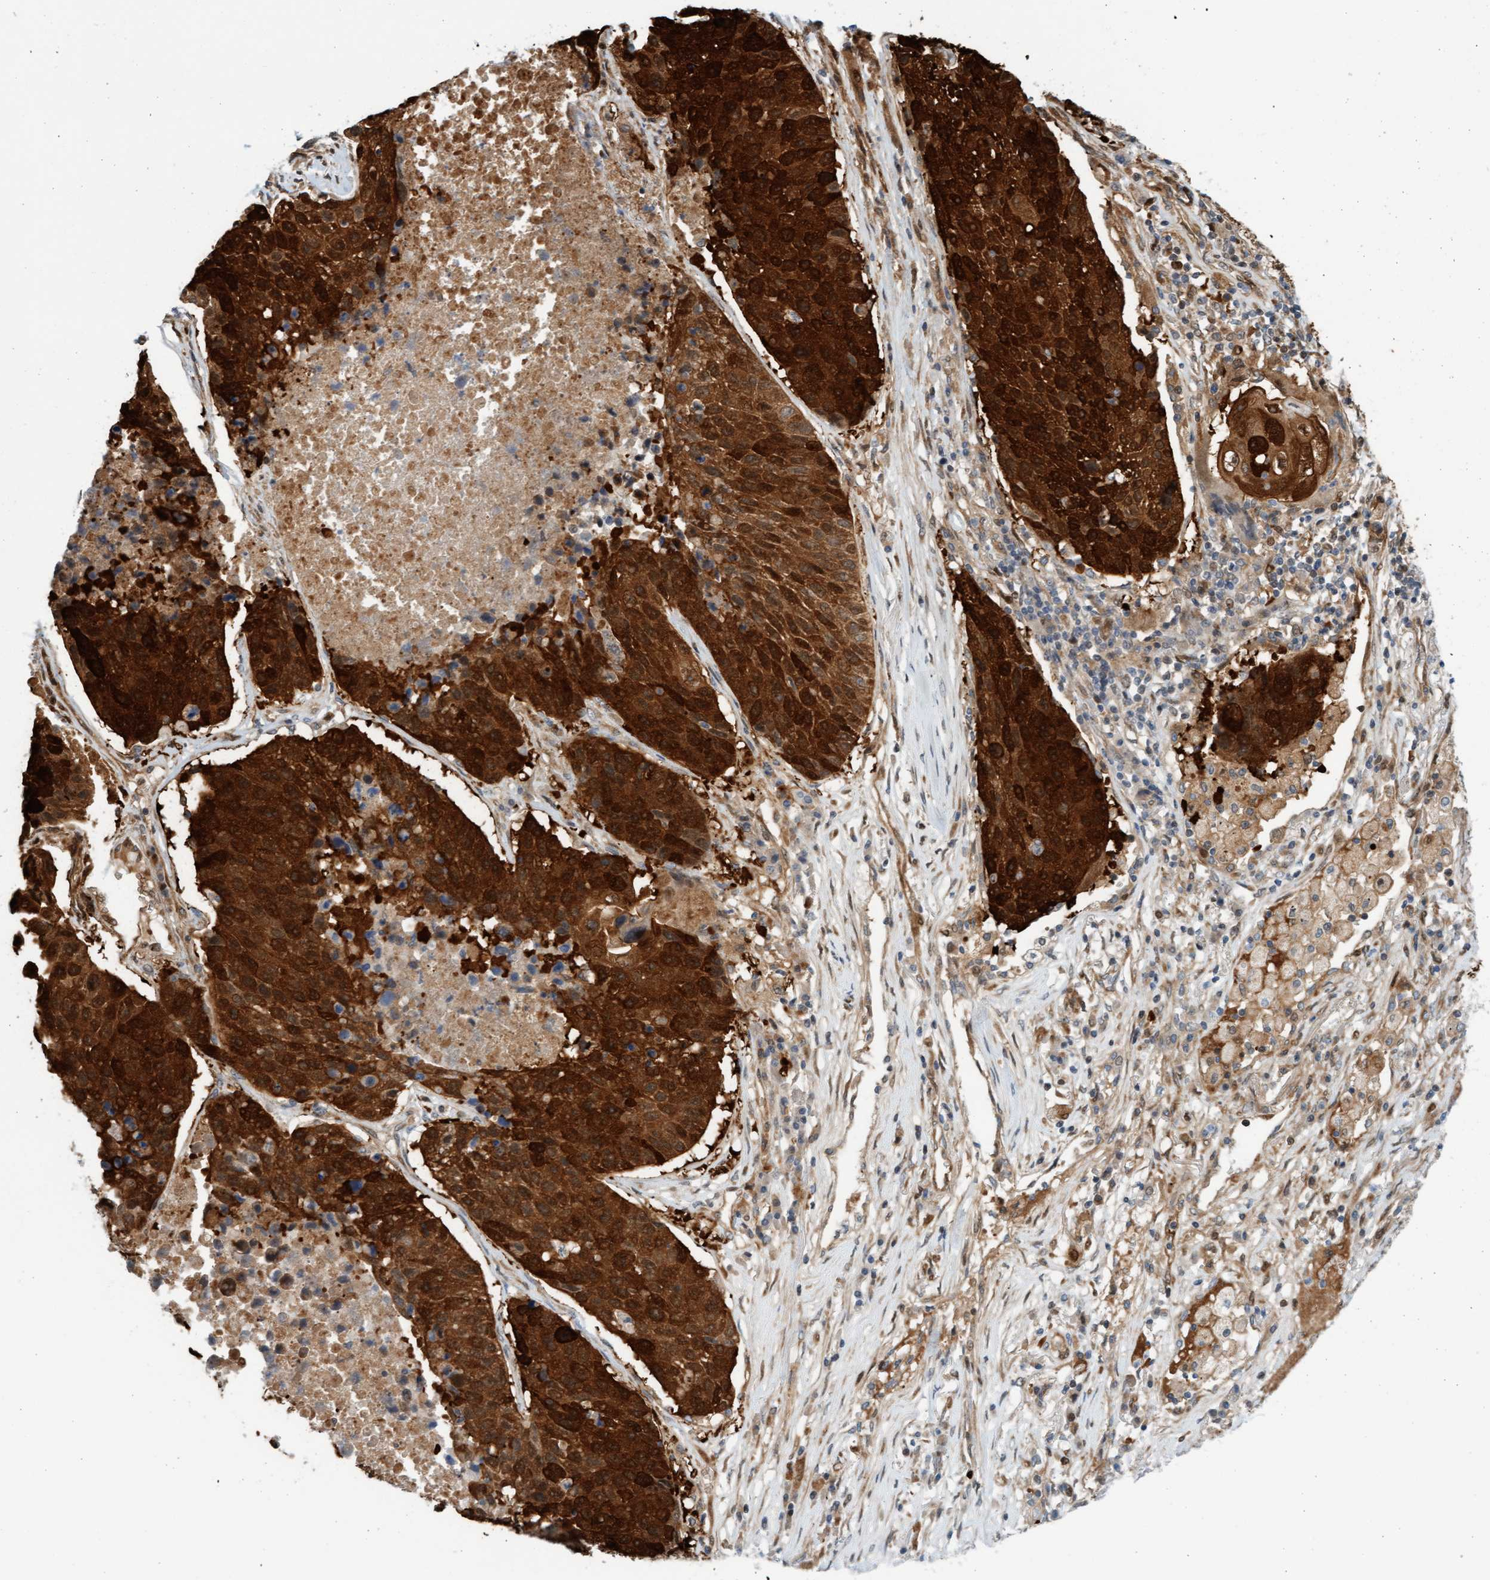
{"staining": {"intensity": "strong", "quantity": ">75%", "location": "cytoplasmic/membranous"}, "tissue": "lung cancer", "cell_type": "Tumor cells", "image_type": "cancer", "snomed": [{"axis": "morphology", "description": "Squamous cell carcinoma, NOS"}, {"axis": "topography", "description": "Lung"}], "caption": "Immunohistochemistry (IHC) staining of lung squamous cell carcinoma, which displays high levels of strong cytoplasmic/membranous positivity in approximately >75% of tumor cells indicating strong cytoplasmic/membranous protein positivity. The staining was performed using DAB (3,3'-diaminobenzidine) (brown) for protein detection and nuclei were counterstained in hematoxylin (blue).", "gene": "EIF4EBP1", "patient": {"sex": "male", "age": 61}}